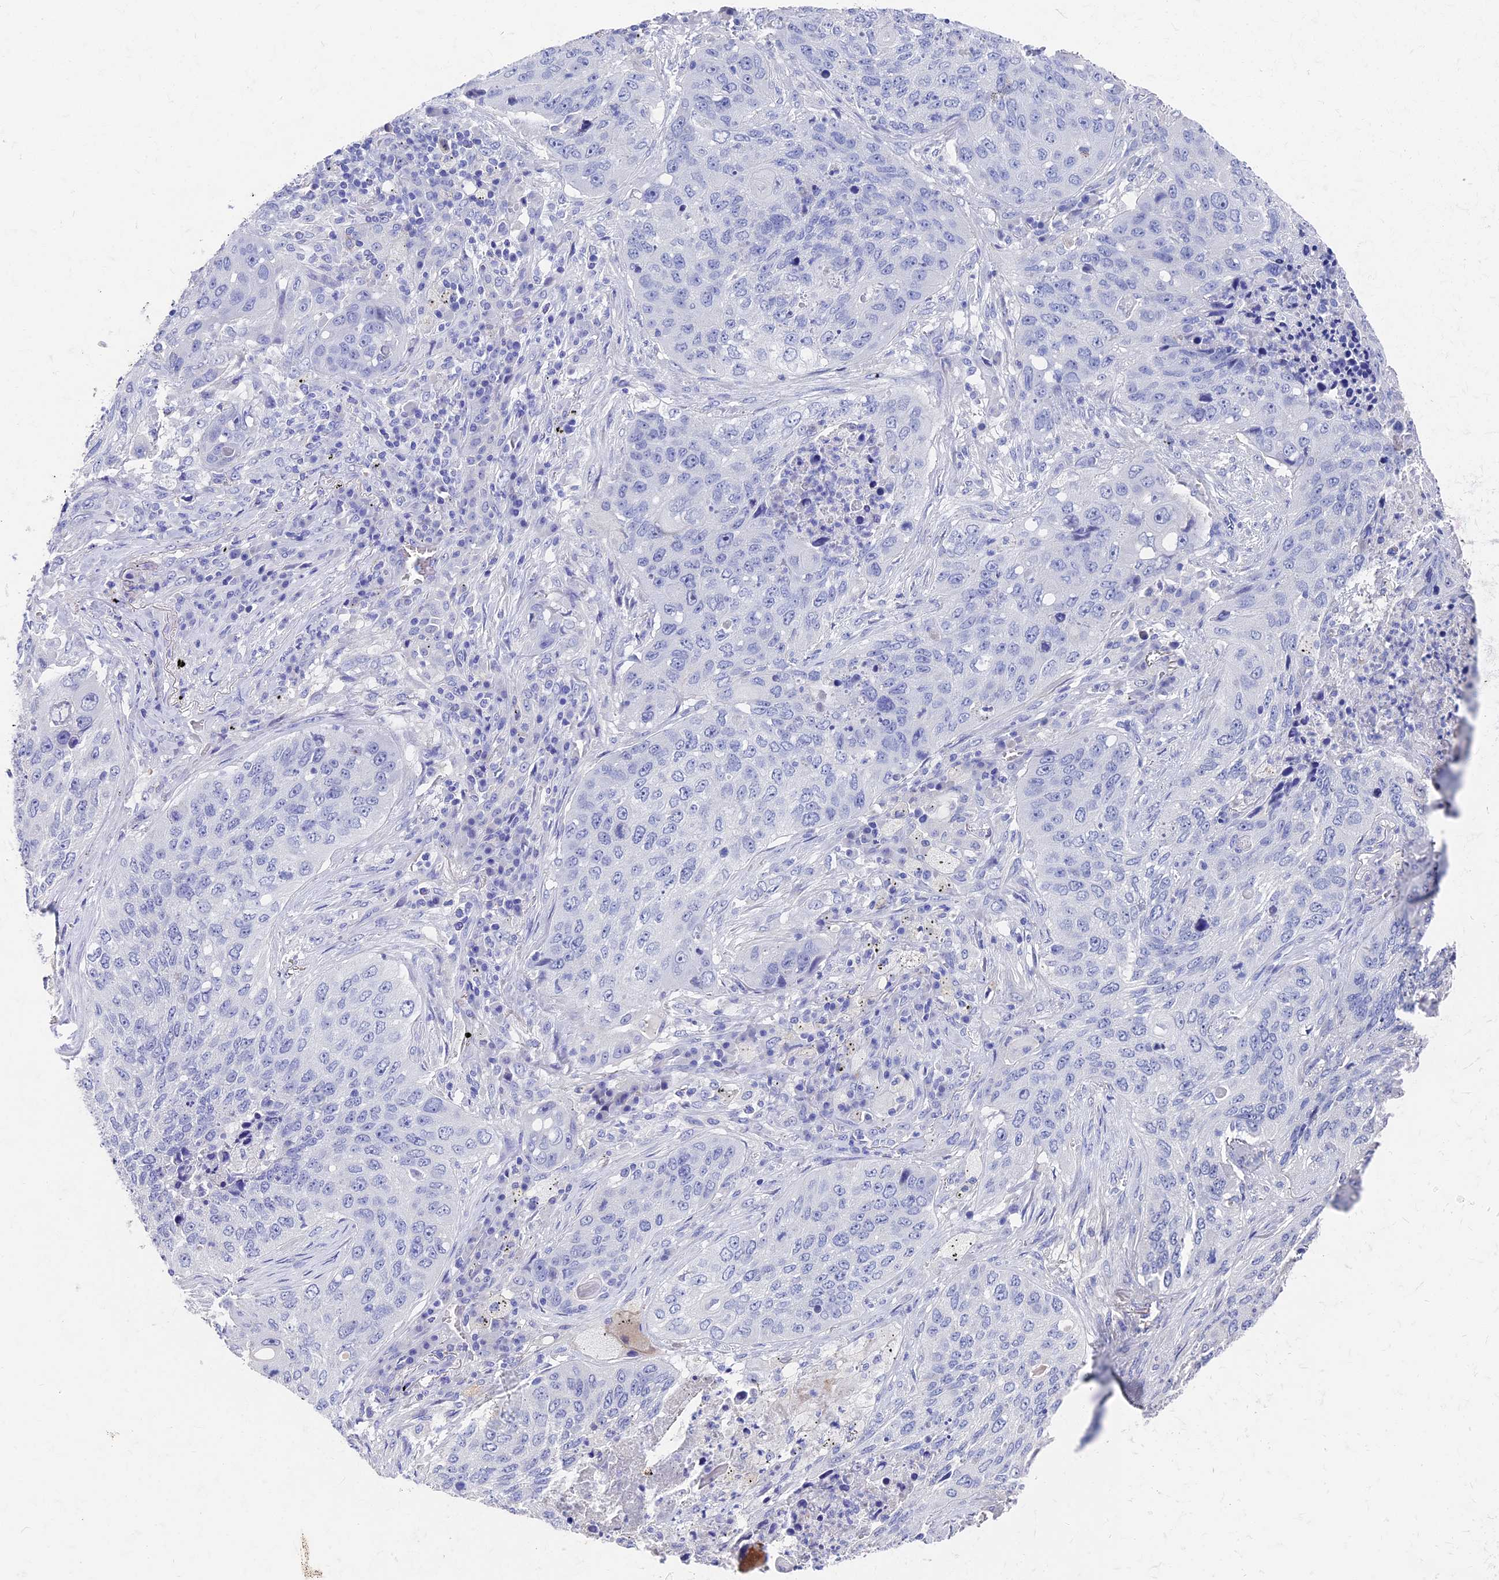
{"staining": {"intensity": "negative", "quantity": "none", "location": "none"}, "tissue": "lung cancer", "cell_type": "Tumor cells", "image_type": "cancer", "snomed": [{"axis": "morphology", "description": "Squamous cell carcinoma, NOS"}, {"axis": "topography", "description": "Lung"}], "caption": "The photomicrograph displays no staining of tumor cells in lung cancer (squamous cell carcinoma). Nuclei are stained in blue.", "gene": "VPS33B", "patient": {"sex": "female", "age": 63}}